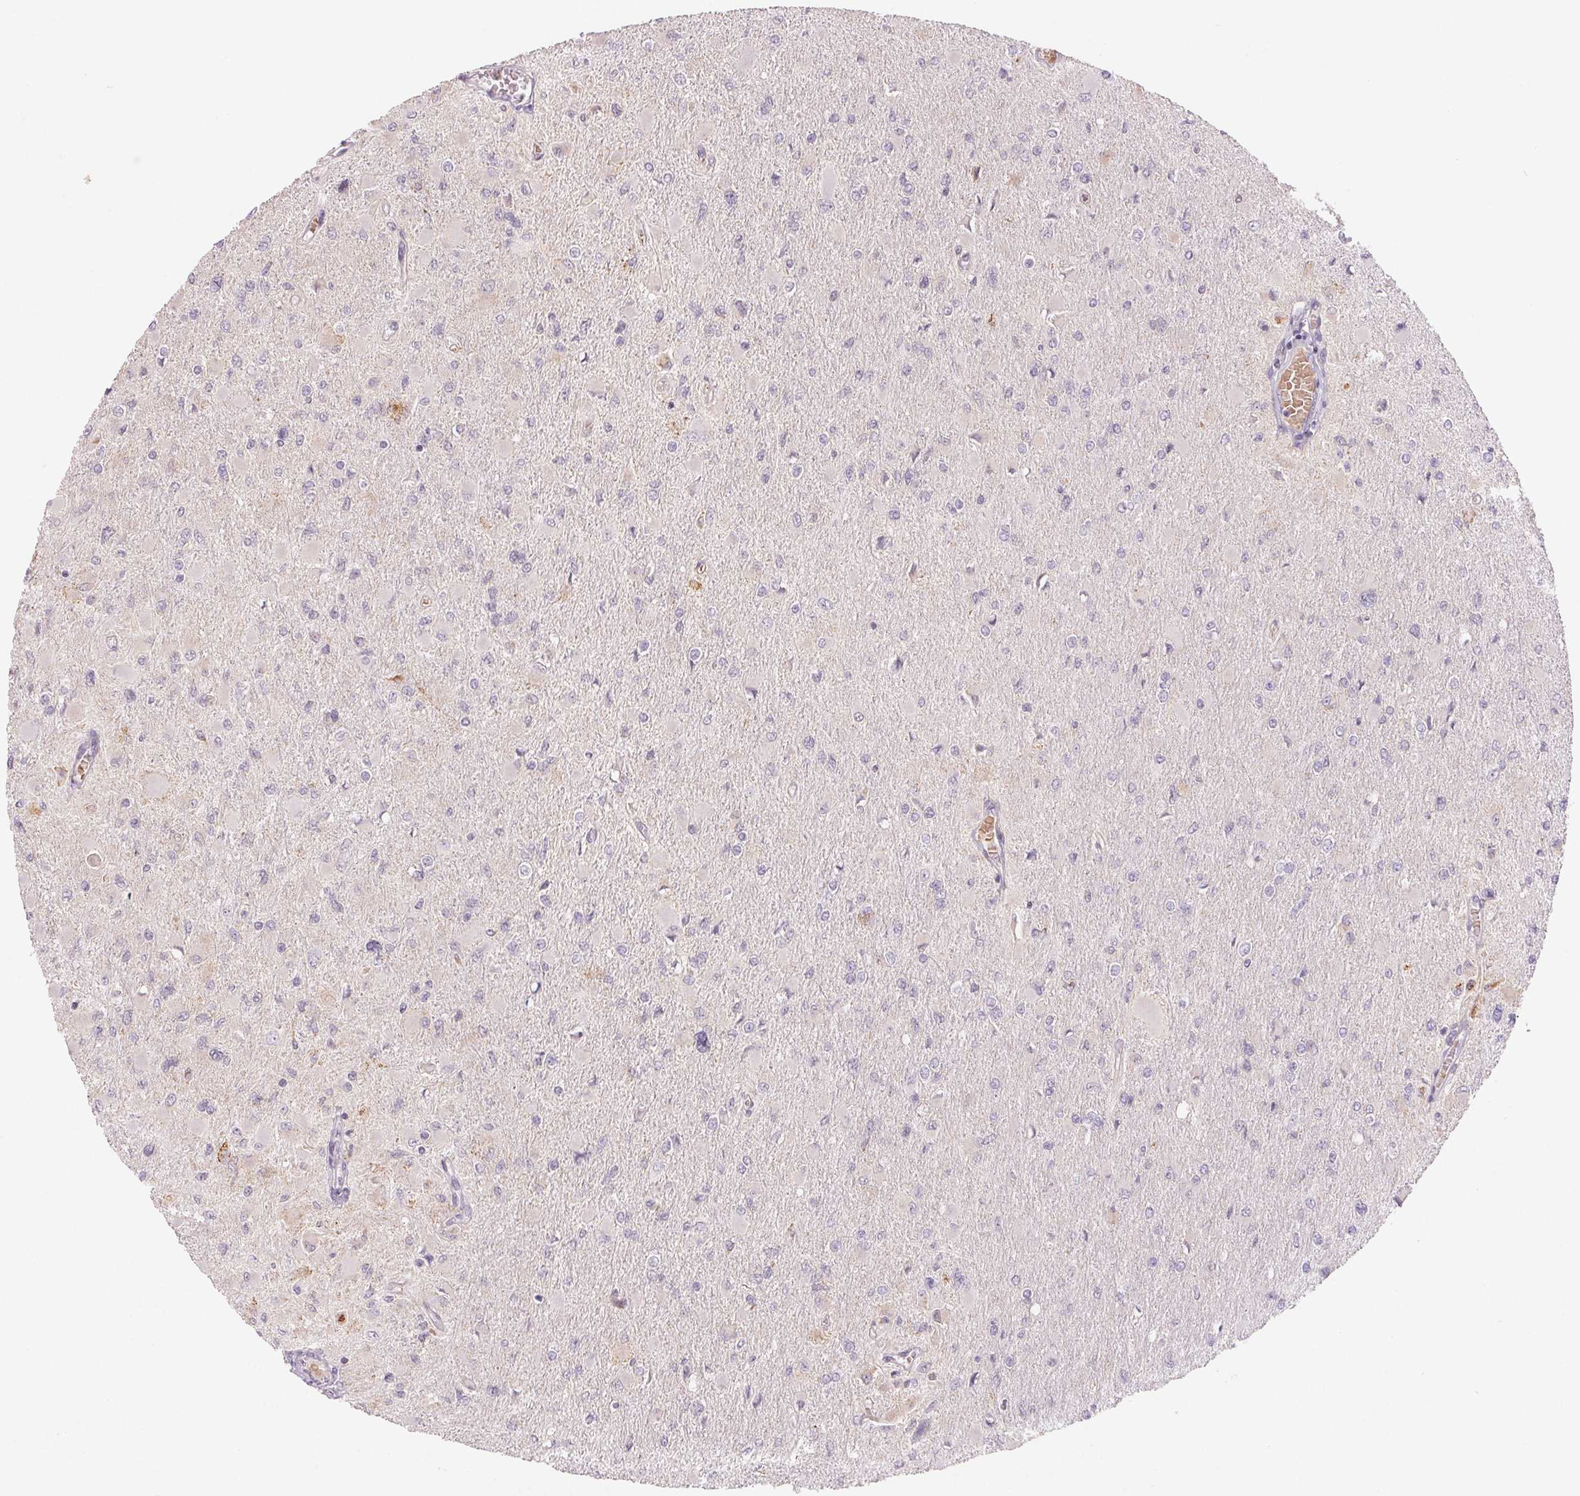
{"staining": {"intensity": "negative", "quantity": "none", "location": "none"}, "tissue": "glioma", "cell_type": "Tumor cells", "image_type": "cancer", "snomed": [{"axis": "morphology", "description": "Glioma, malignant, High grade"}, {"axis": "topography", "description": "Cerebral cortex"}], "caption": "Protein analysis of high-grade glioma (malignant) exhibits no significant expression in tumor cells.", "gene": "HINT2", "patient": {"sex": "female", "age": 36}}